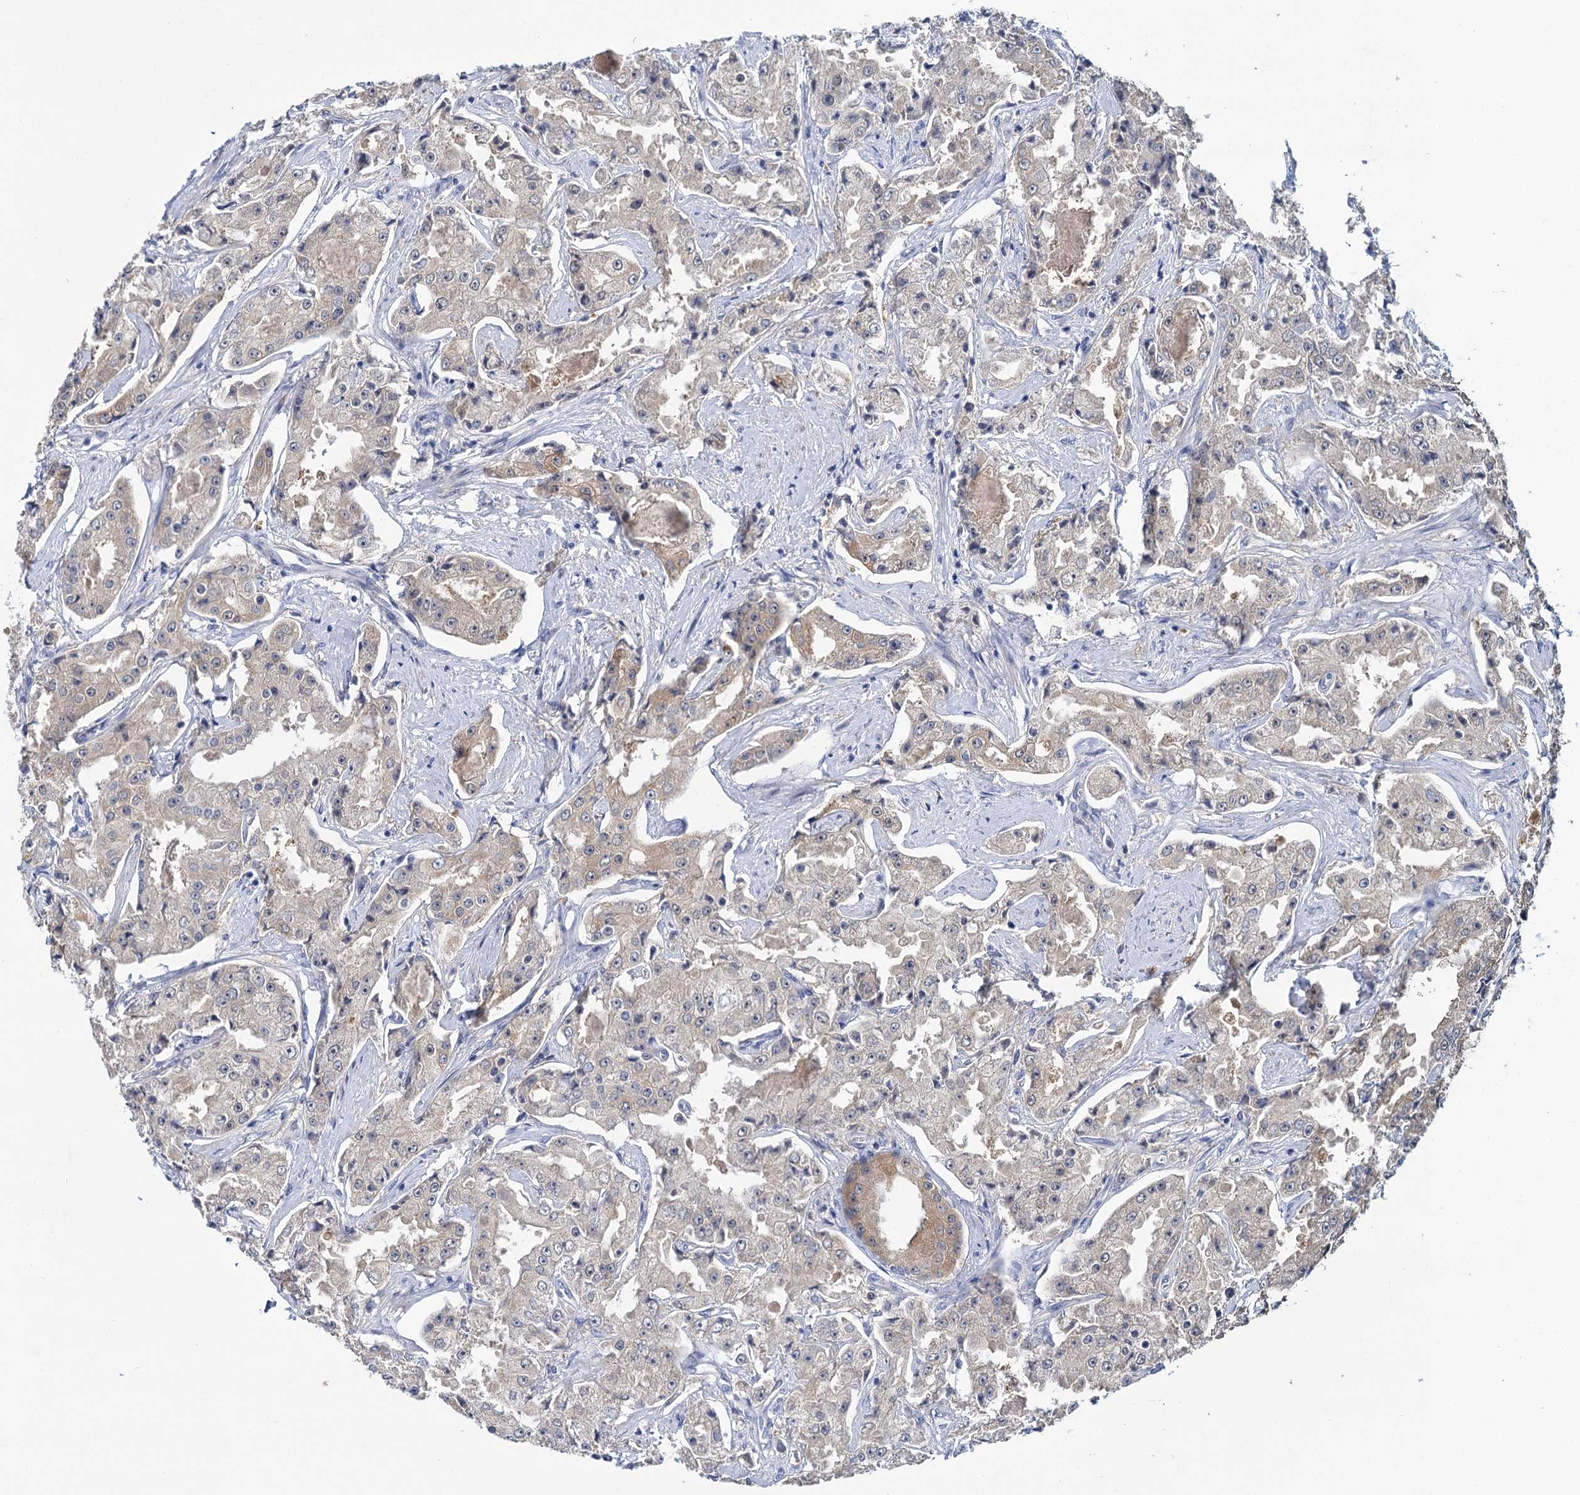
{"staining": {"intensity": "weak", "quantity": "25%-75%", "location": "cytoplasmic/membranous"}, "tissue": "prostate cancer", "cell_type": "Tumor cells", "image_type": "cancer", "snomed": [{"axis": "morphology", "description": "Adenocarcinoma, High grade"}, {"axis": "topography", "description": "Prostate"}], "caption": "Human prostate adenocarcinoma (high-grade) stained with a protein marker exhibits weak staining in tumor cells.", "gene": "ANKRD42", "patient": {"sex": "male", "age": 73}}